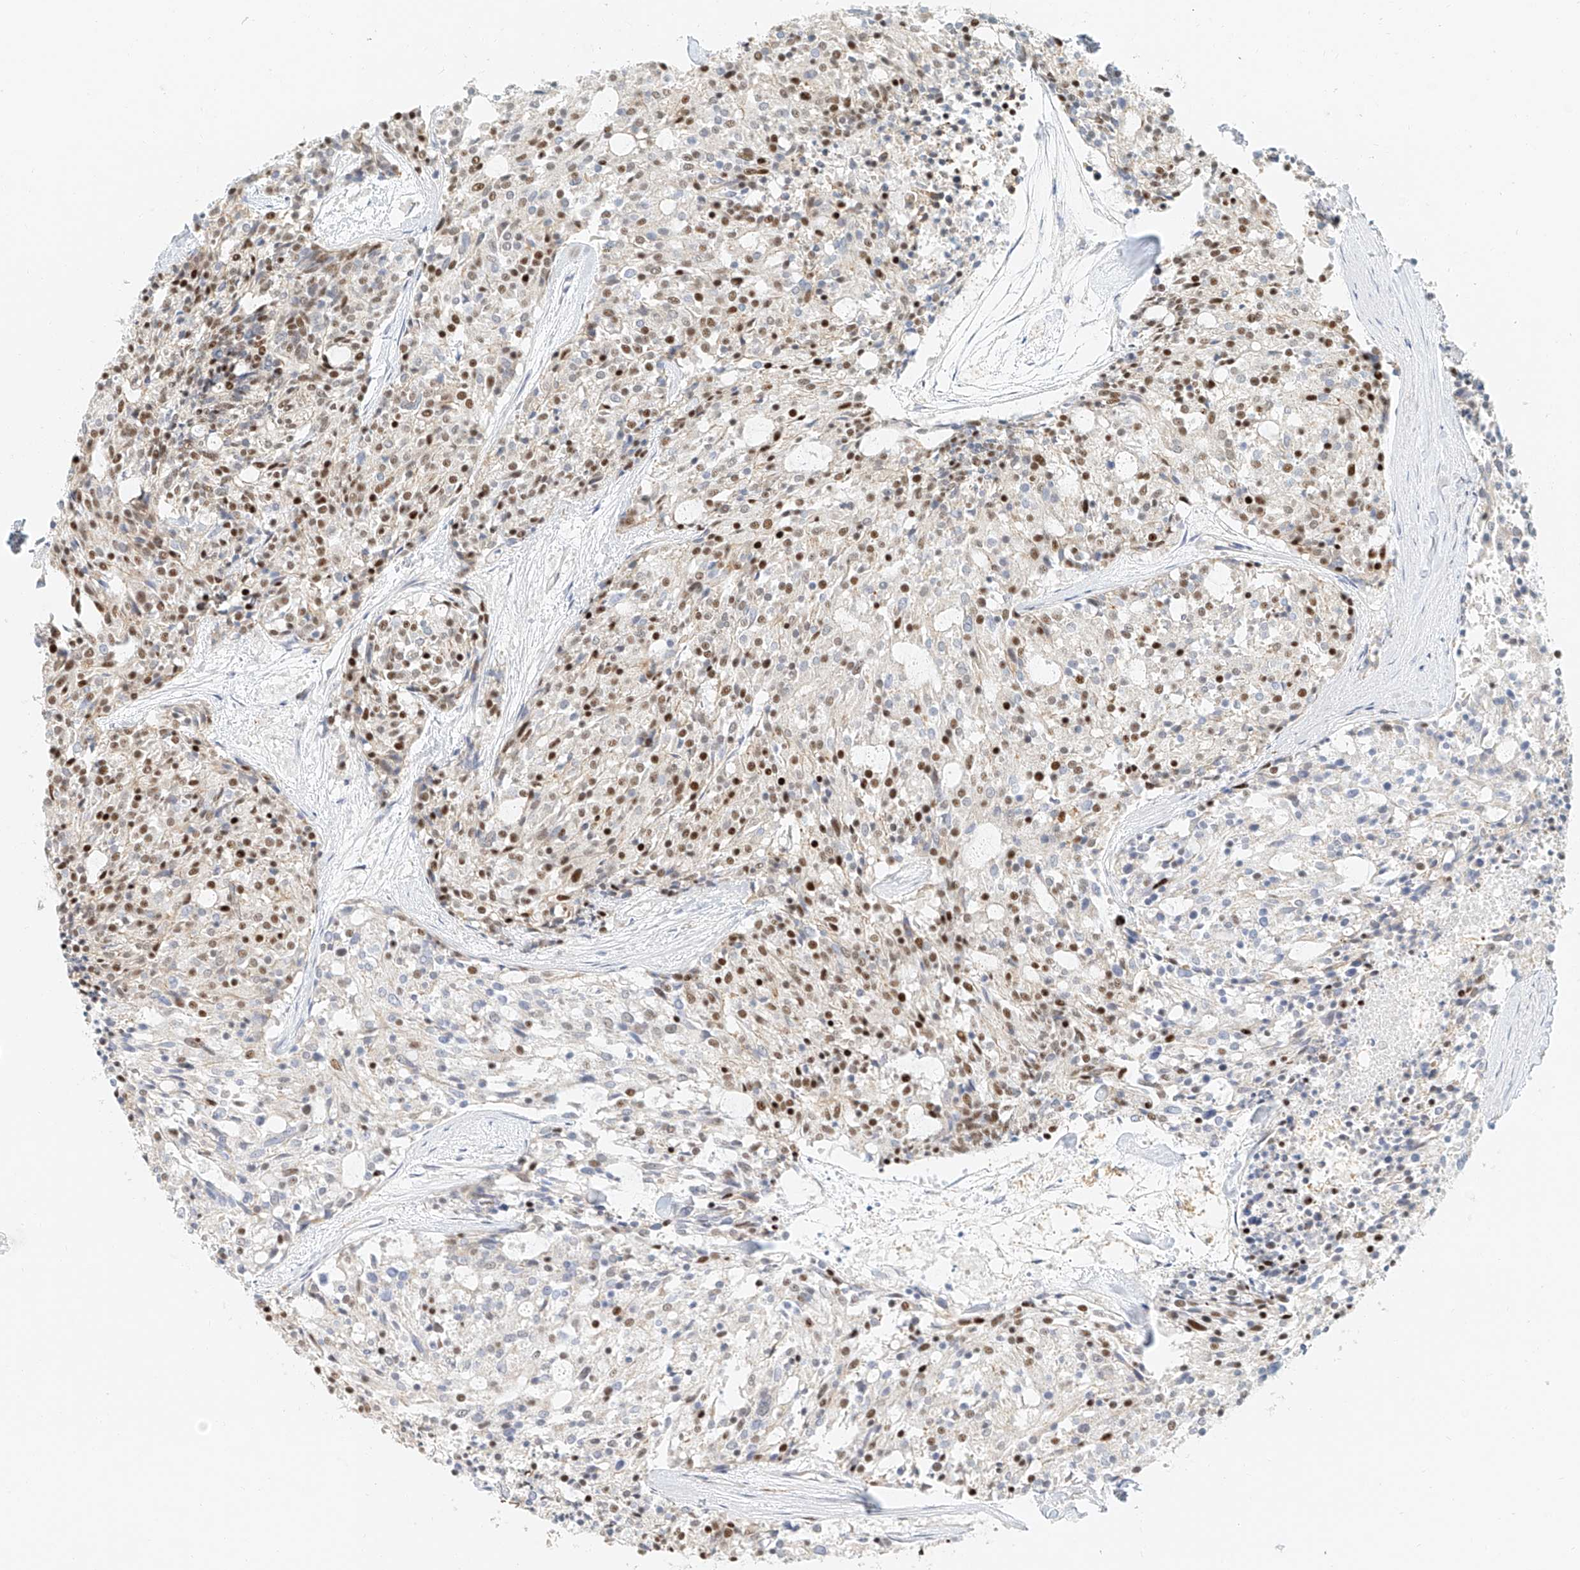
{"staining": {"intensity": "strong", "quantity": "25%-75%", "location": "nuclear"}, "tissue": "carcinoid", "cell_type": "Tumor cells", "image_type": "cancer", "snomed": [{"axis": "morphology", "description": "Carcinoid, malignant, NOS"}, {"axis": "topography", "description": "Pancreas"}], "caption": "Immunohistochemistry image of malignant carcinoid stained for a protein (brown), which shows high levels of strong nuclear expression in approximately 25%-75% of tumor cells.", "gene": "CXorf58", "patient": {"sex": "female", "age": 54}}